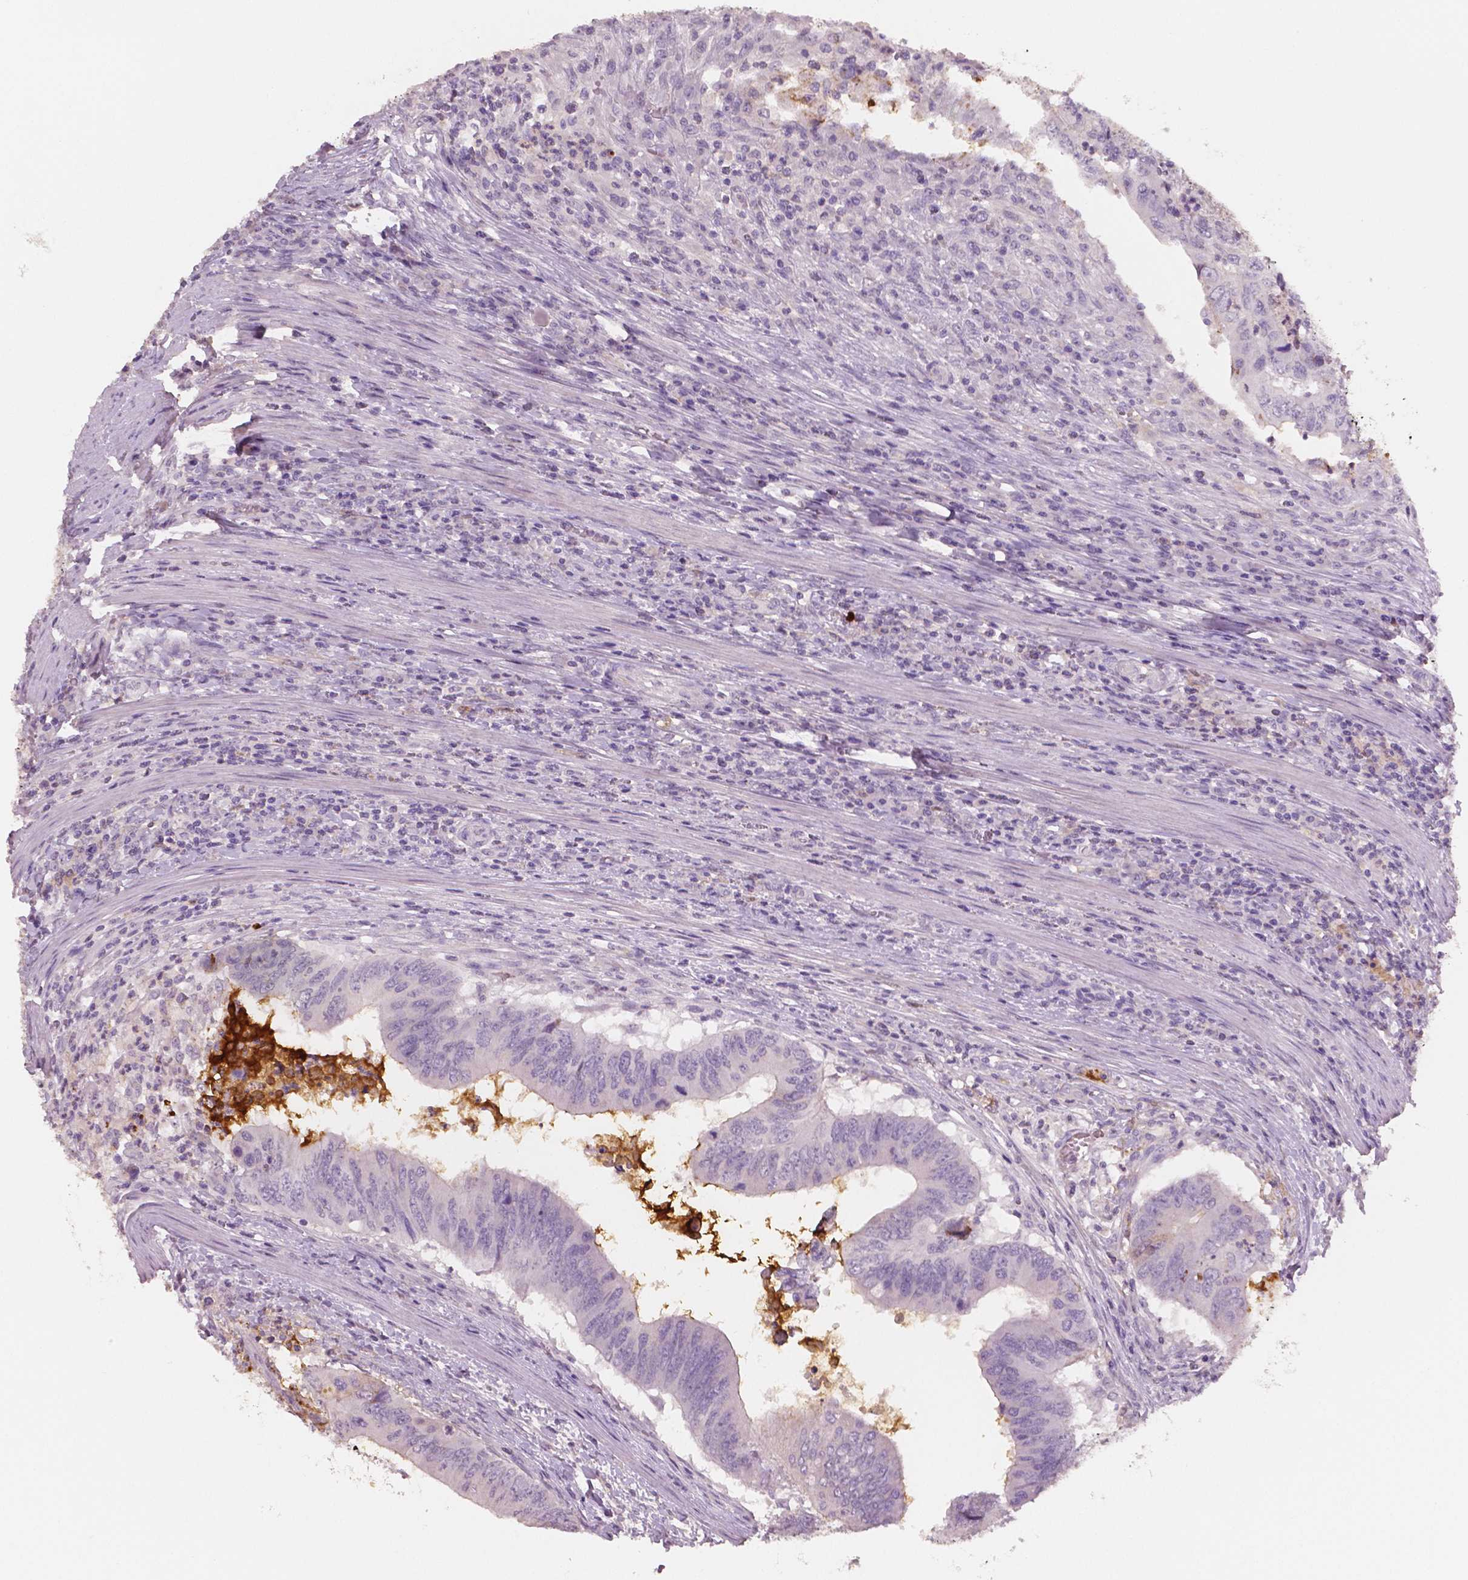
{"staining": {"intensity": "weak", "quantity": "<25%", "location": "cytoplasmic/membranous"}, "tissue": "colorectal cancer", "cell_type": "Tumor cells", "image_type": "cancer", "snomed": [{"axis": "morphology", "description": "Adenocarcinoma, NOS"}, {"axis": "topography", "description": "Colon"}], "caption": "This is an immunohistochemistry micrograph of adenocarcinoma (colorectal). There is no staining in tumor cells.", "gene": "APOA4", "patient": {"sex": "male", "age": 53}}